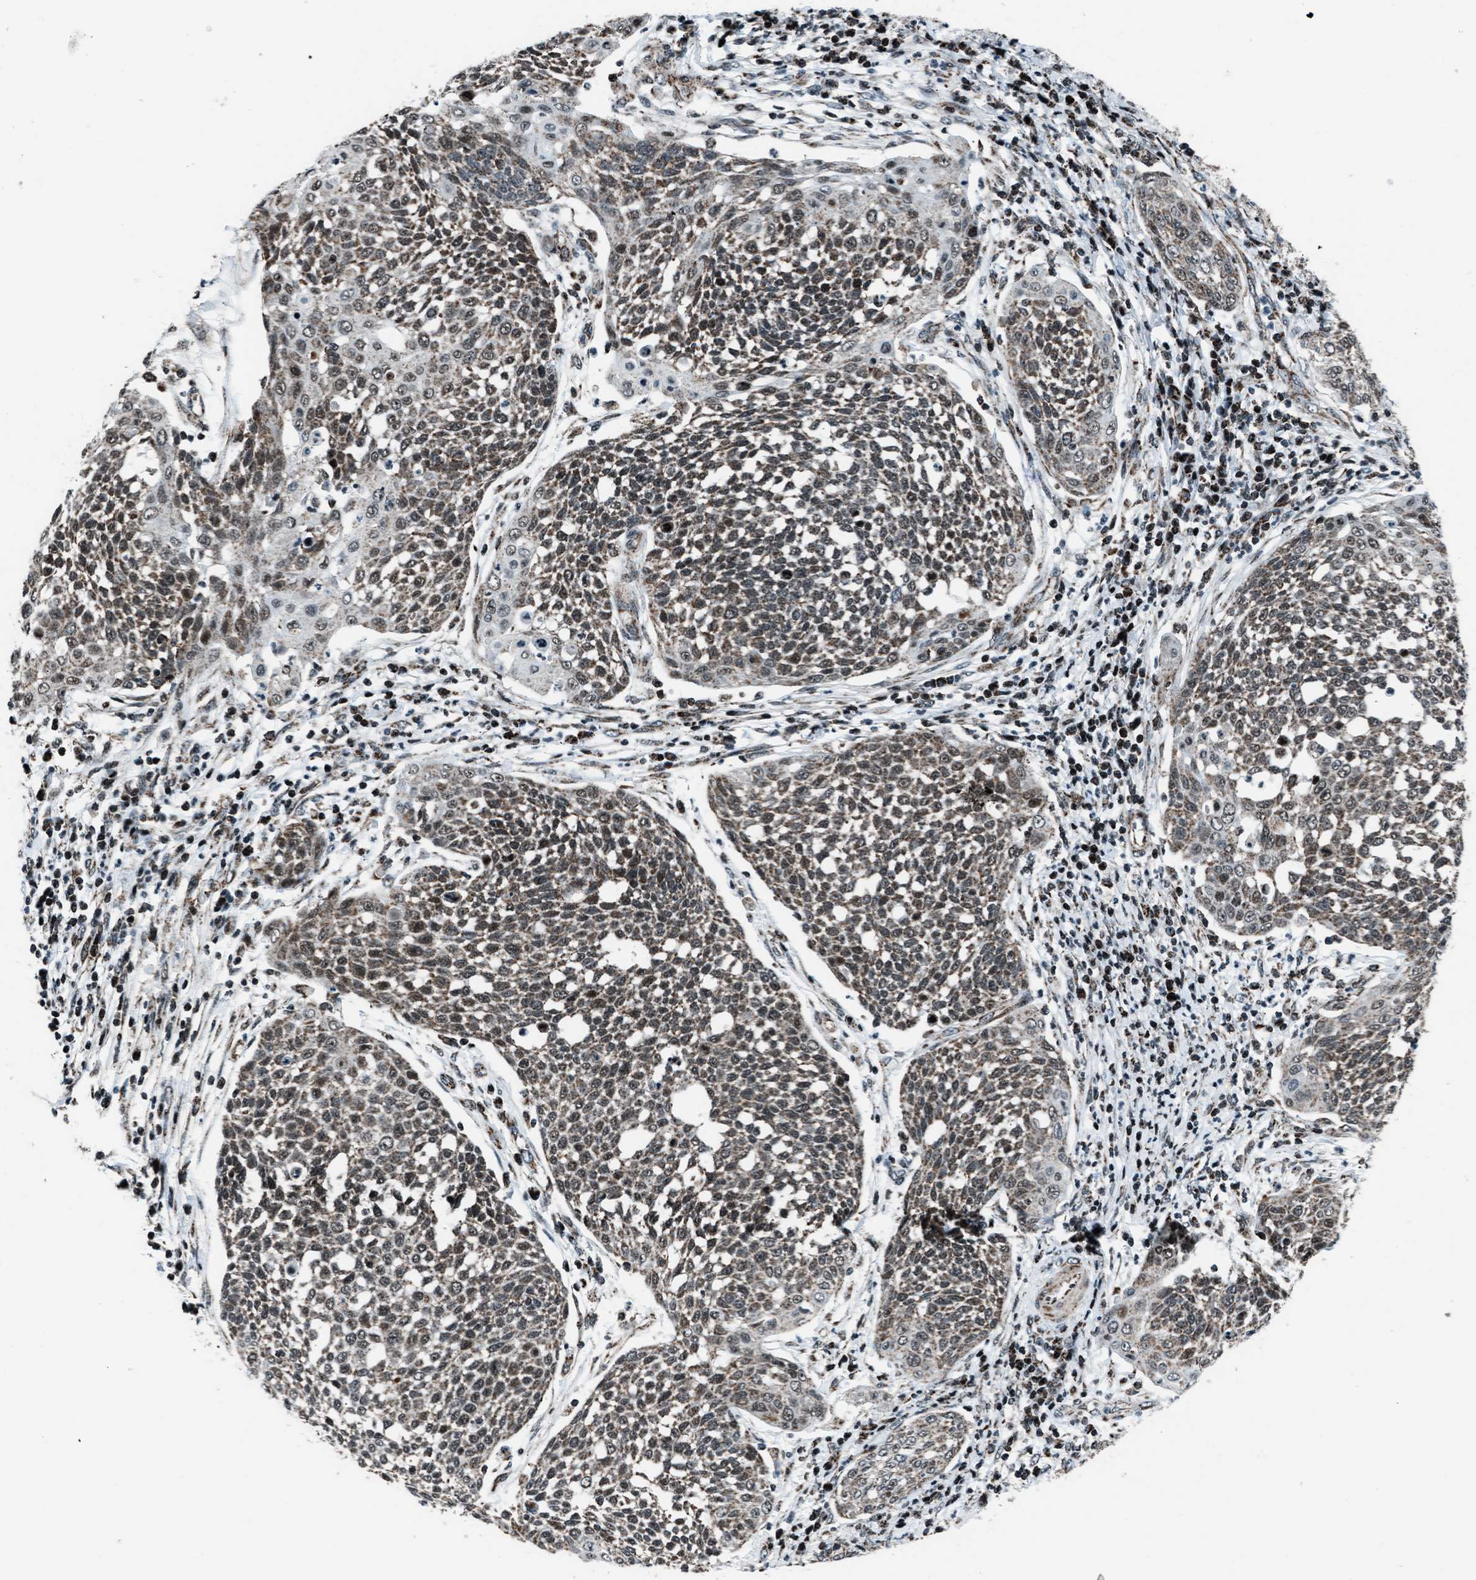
{"staining": {"intensity": "moderate", "quantity": ">75%", "location": "cytoplasmic/membranous,nuclear"}, "tissue": "cervical cancer", "cell_type": "Tumor cells", "image_type": "cancer", "snomed": [{"axis": "morphology", "description": "Squamous cell carcinoma, NOS"}, {"axis": "topography", "description": "Cervix"}], "caption": "Immunohistochemistry (DAB (3,3'-diaminobenzidine)) staining of cervical cancer displays moderate cytoplasmic/membranous and nuclear protein positivity in approximately >75% of tumor cells.", "gene": "MORC3", "patient": {"sex": "female", "age": 34}}